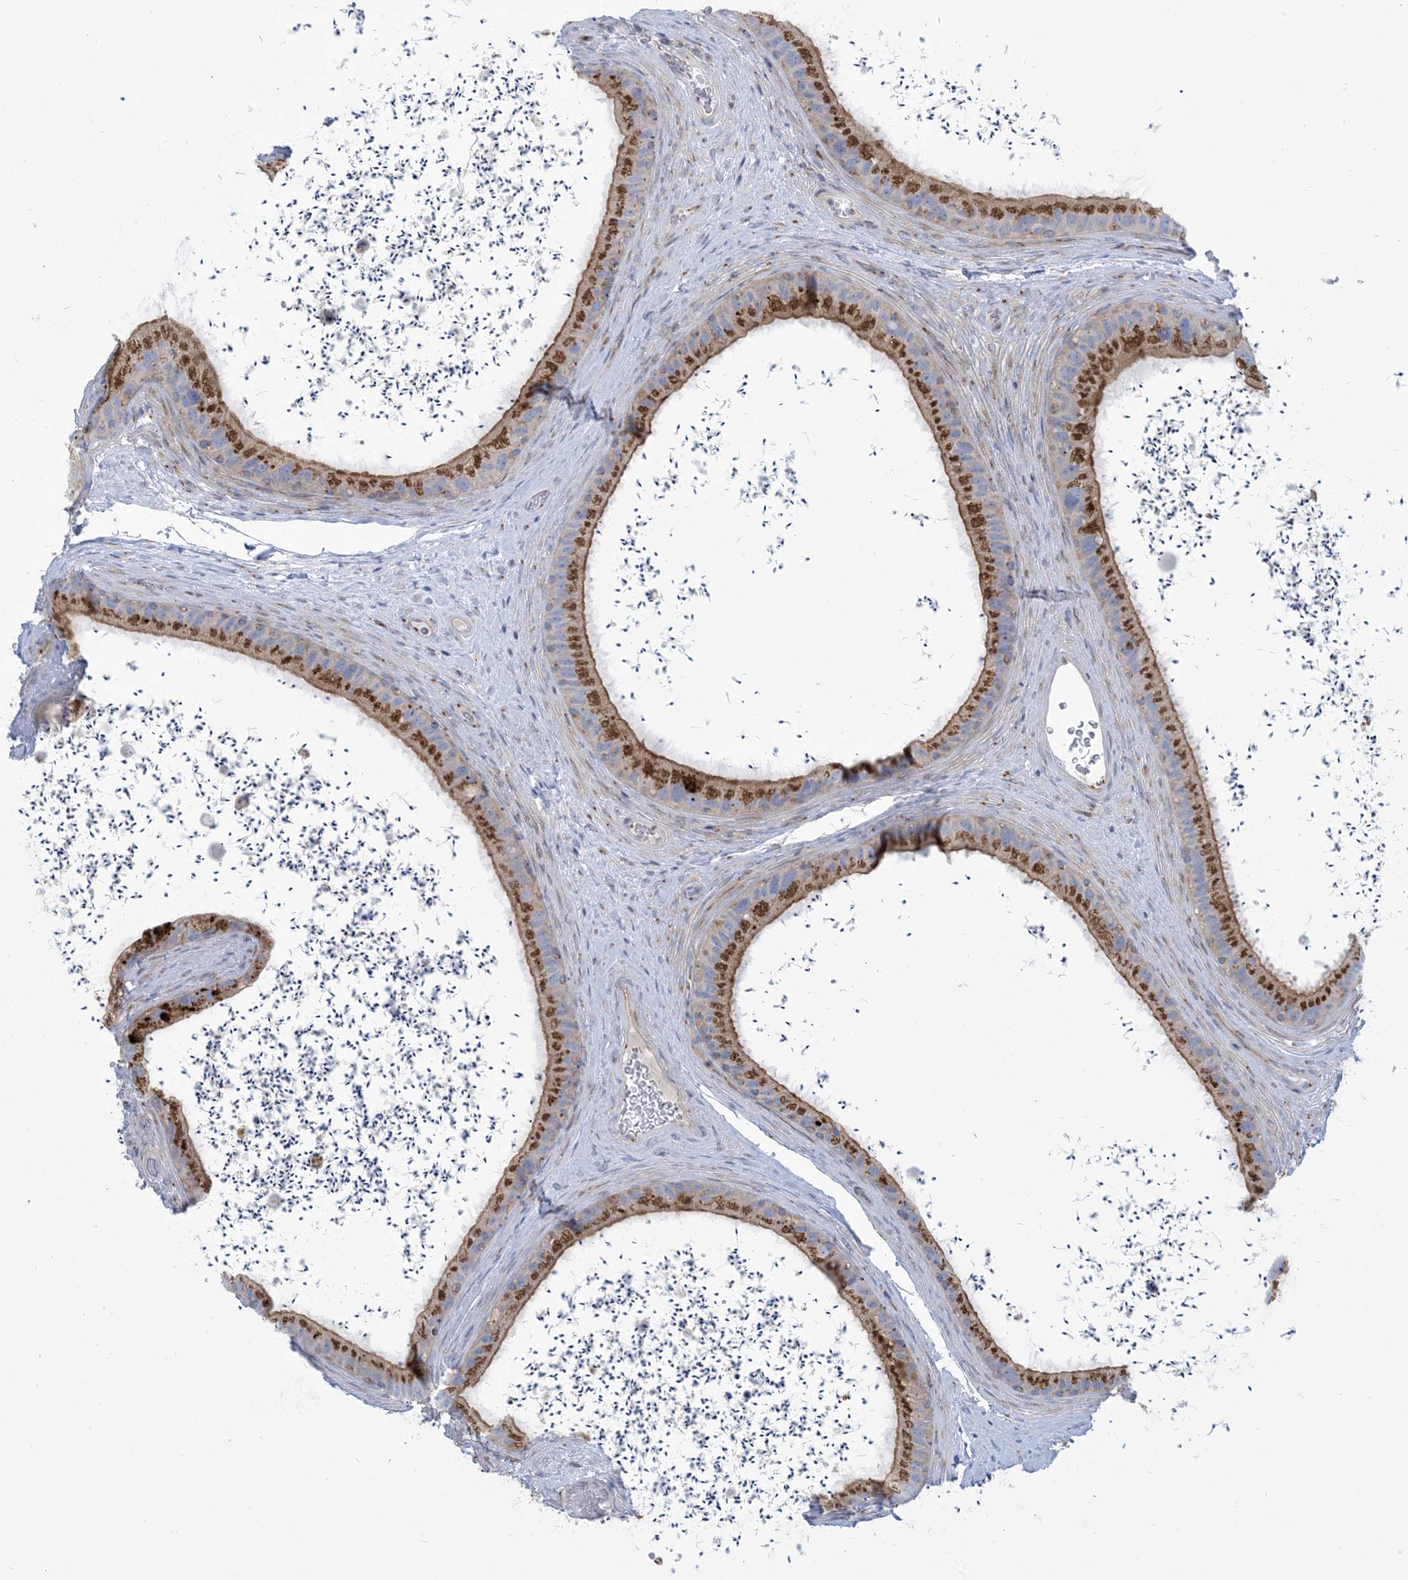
{"staining": {"intensity": "strong", "quantity": "25%-75%", "location": "cytoplasmic/membranous"}, "tissue": "epididymis", "cell_type": "Glandular cells", "image_type": "normal", "snomed": [{"axis": "morphology", "description": "Normal tissue, NOS"}, {"axis": "topography", "description": "Epididymis, spermatic cord, NOS"}], "caption": "Protein expression analysis of normal human epididymis reveals strong cytoplasmic/membranous expression in about 25%-75% of glandular cells. (Brightfield microscopy of DAB IHC at high magnification).", "gene": "AFTPH", "patient": {"sex": "male", "age": 50}}